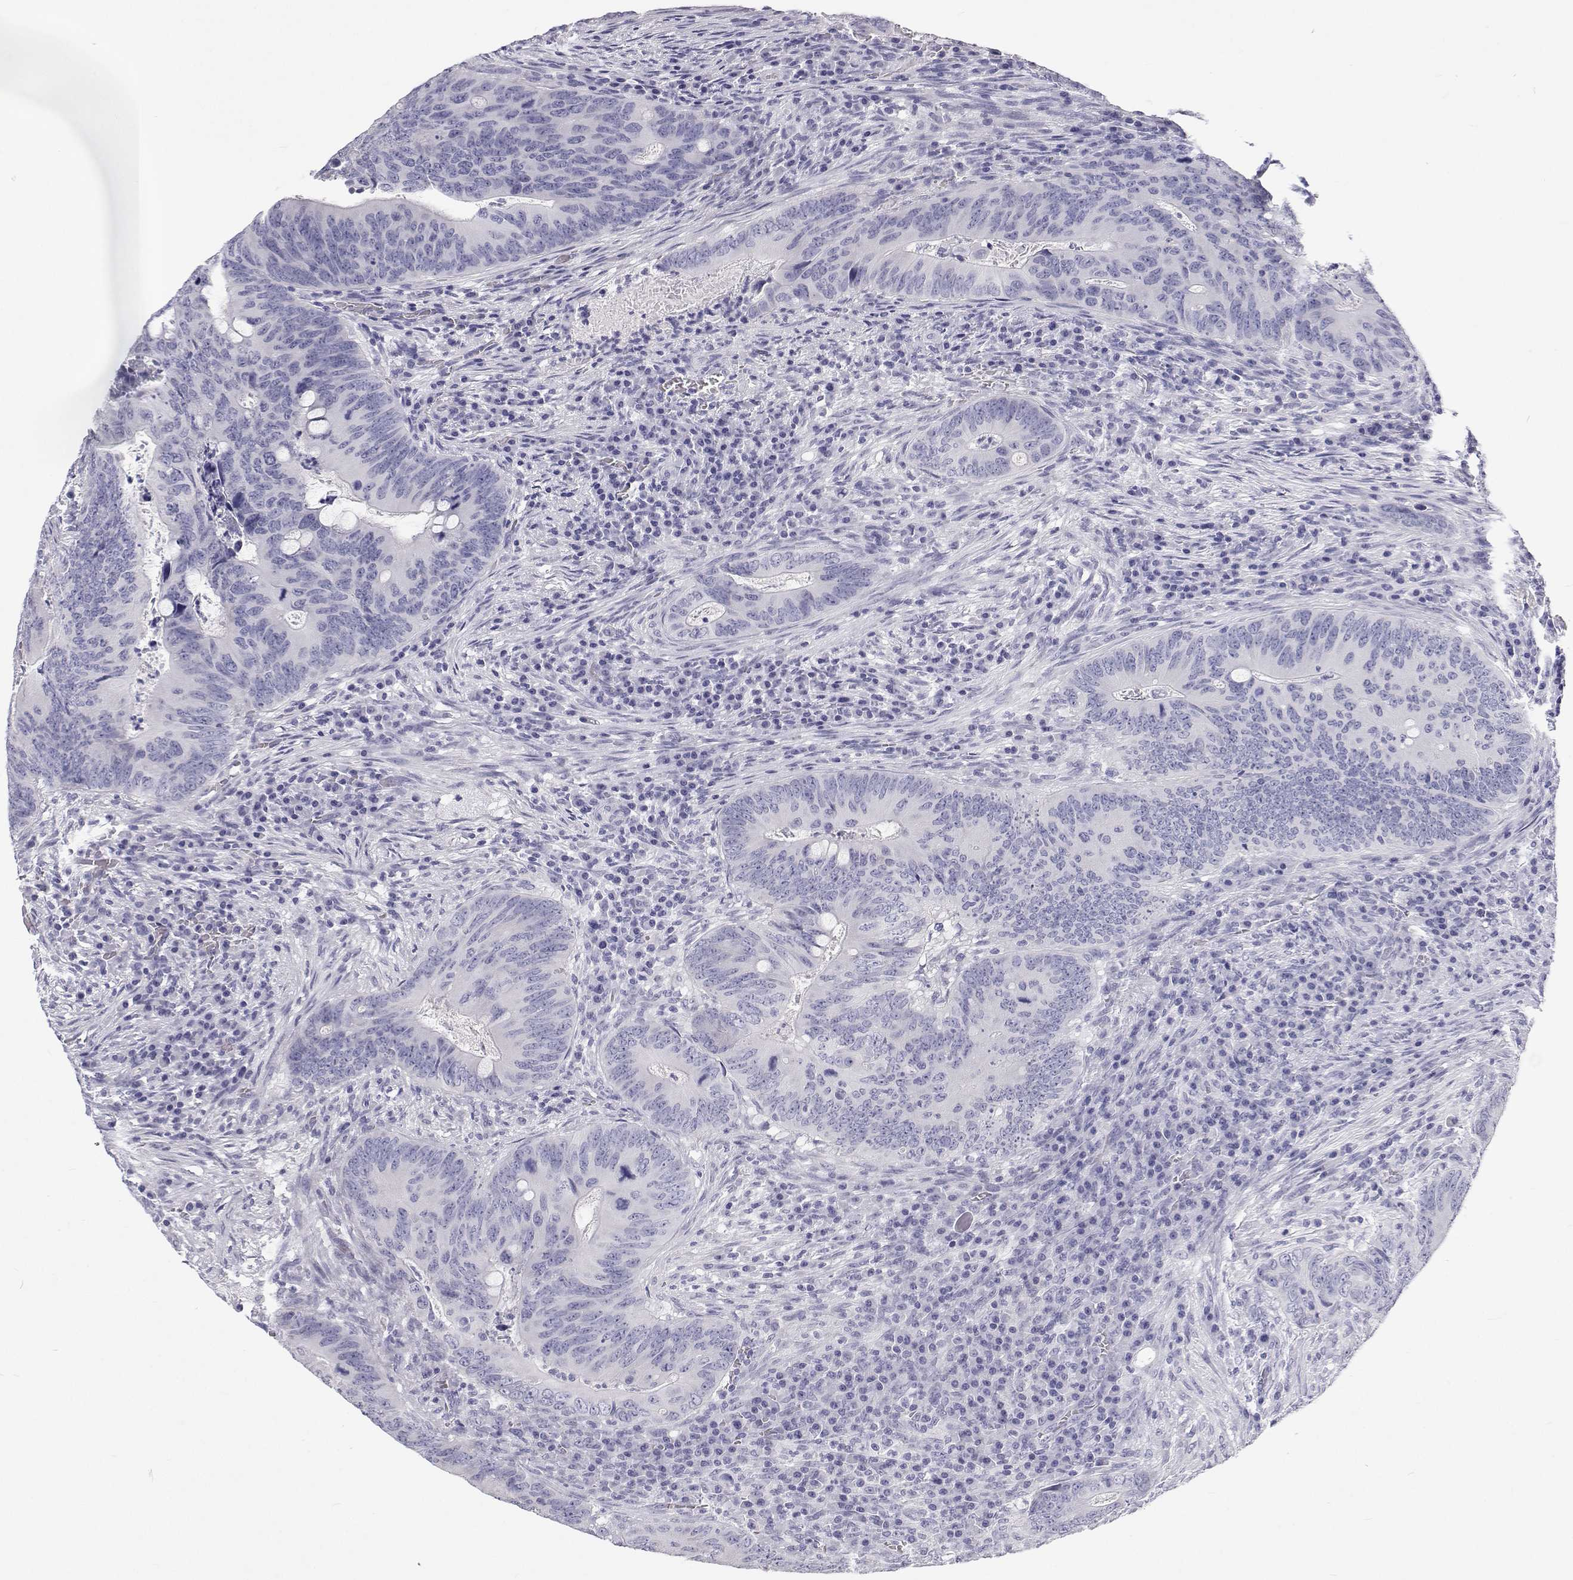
{"staining": {"intensity": "negative", "quantity": "none", "location": "none"}, "tissue": "colorectal cancer", "cell_type": "Tumor cells", "image_type": "cancer", "snomed": [{"axis": "morphology", "description": "Adenocarcinoma, NOS"}, {"axis": "topography", "description": "Colon"}], "caption": "This is an immunohistochemistry histopathology image of human colorectal adenocarcinoma. There is no expression in tumor cells.", "gene": "TTN", "patient": {"sex": "female", "age": 74}}